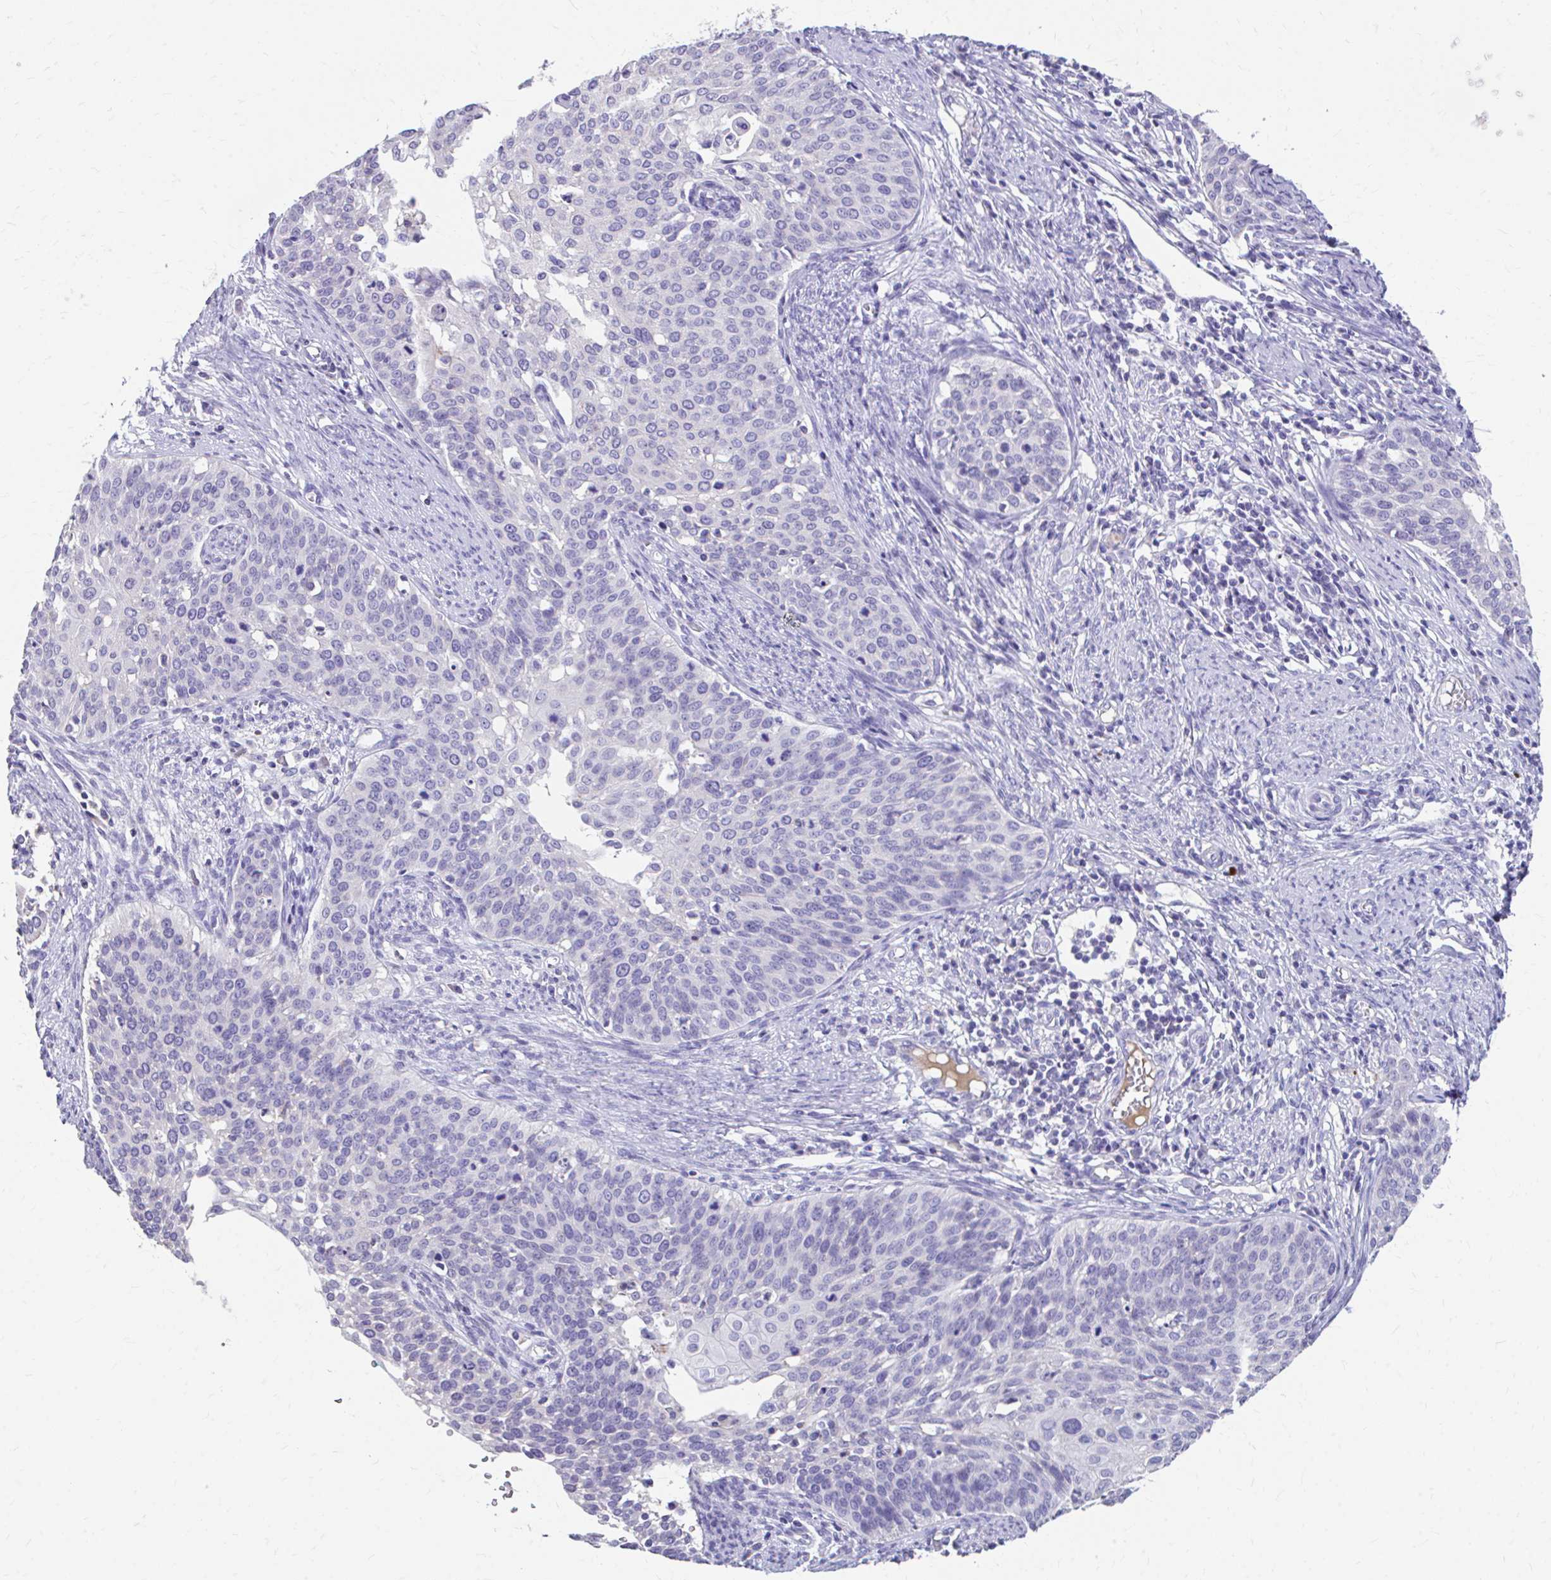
{"staining": {"intensity": "negative", "quantity": "none", "location": "none"}, "tissue": "cervical cancer", "cell_type": "Tumor cells", "image_type": "cancer", "snomed": [{"axis": "morphology", "description": "Squamous cell carcinoma, NOS"}, {"axis": "topography", "description": "Cervix"}], "caption": "Immunohistochemical staining of squamous cell carcinoma (cervical) reveals no significant positivity in tumor cells.", "gene": "CFH", "patient": {"sex": "female", "age": 44}}